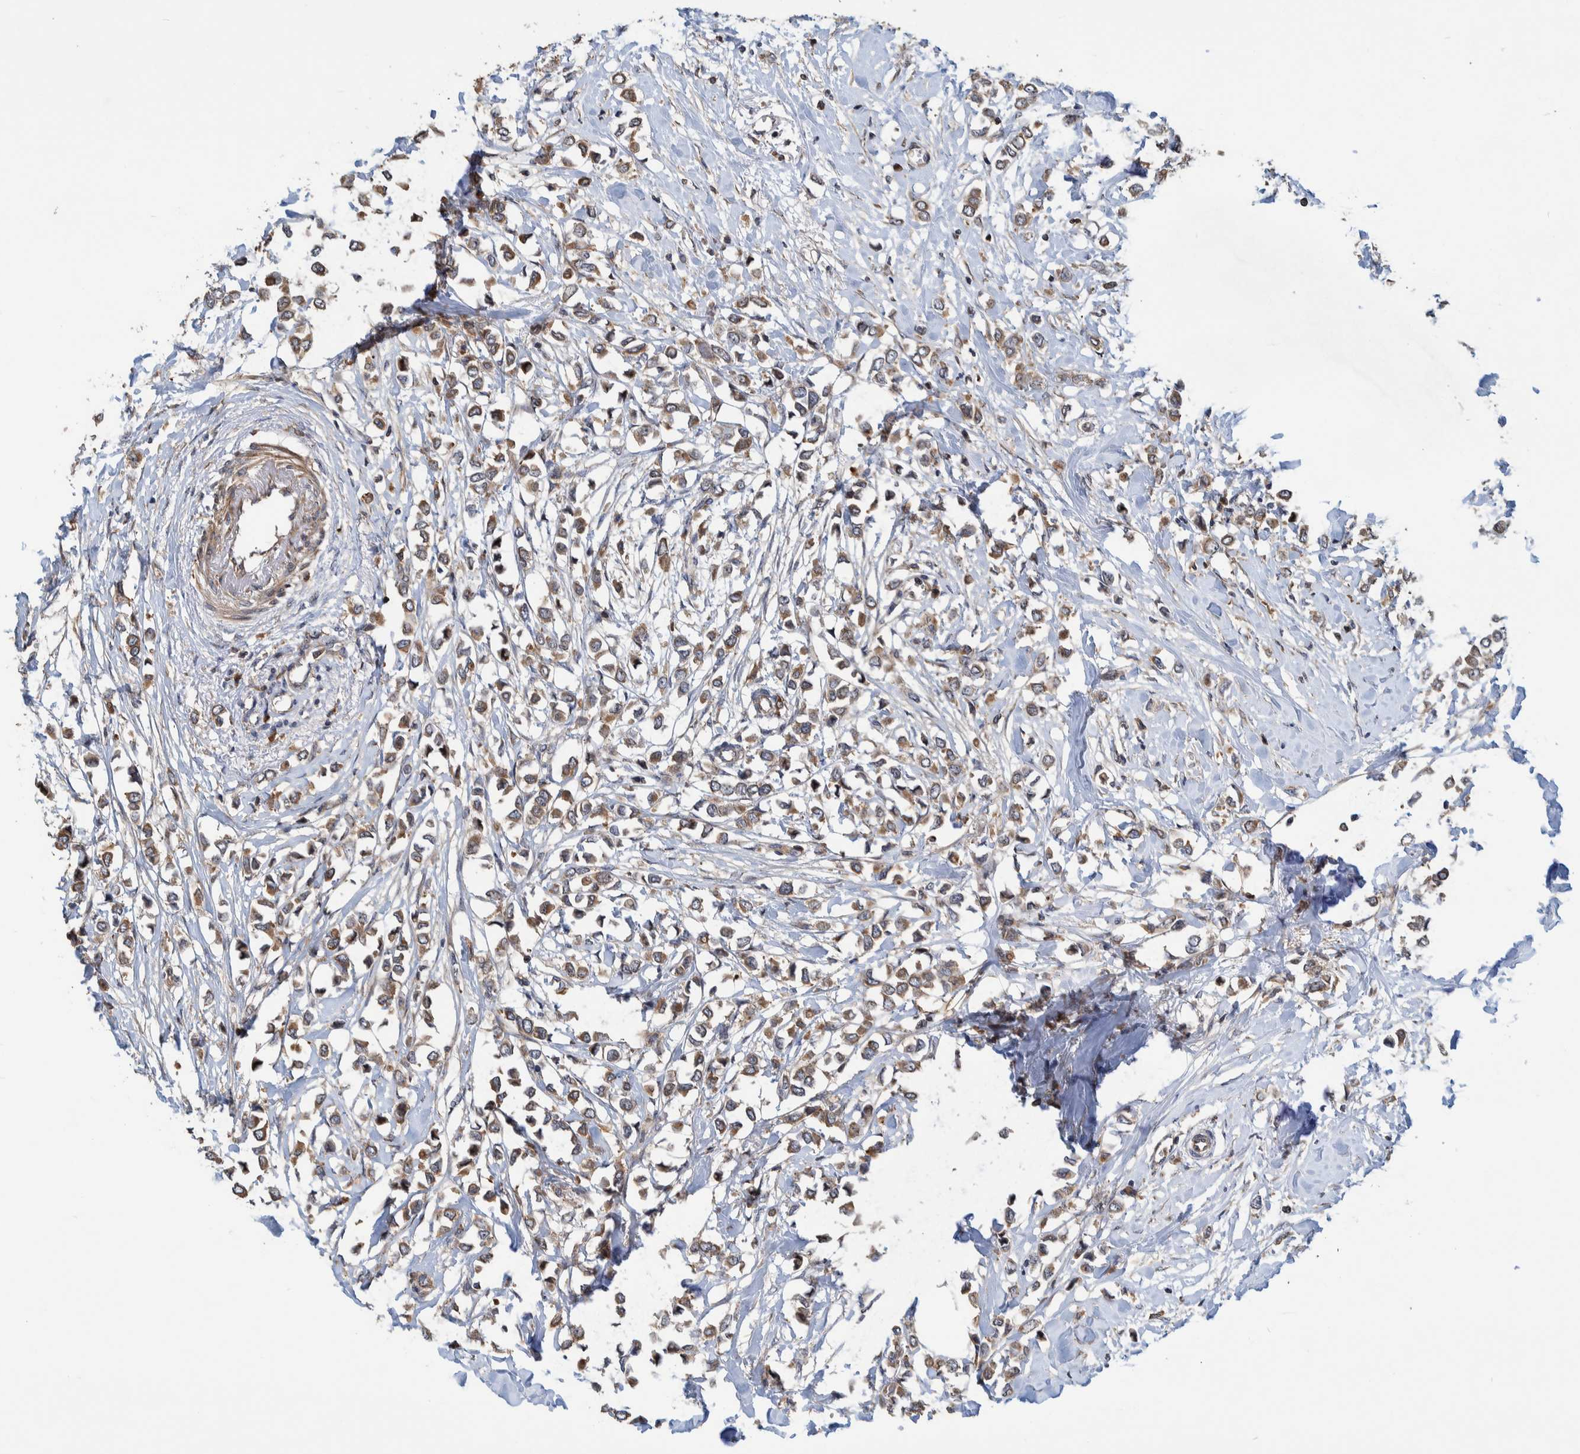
{"staining": {"intensity": "moderate", "quantity": ">75%", "location": "cytoplasmic/membranous"}, "tissue": "breast cancer", "cell_type": "Tumor cells", "image_type": "cancer", "snomed": [{"axis": "morphology", "description": "Lobular carcinoma"}, {"axis": "topography", "description": "Breast"}], "caption": "Immunohistochemical staining of human breast cancer (lobular carcinoma) exhibits medium levels of moderate cytoplasmic/membranous expression in about >75% of tumor cells. The staining was performed using DAB (3,3'-diaminobenzidine) to visualize the protein expression in brown, while the nuclei were stained in blue with hematoxylin (Magnification: 20x).", "gene": "CCDC57", "patient": {"sex": "female", "age": 51}}